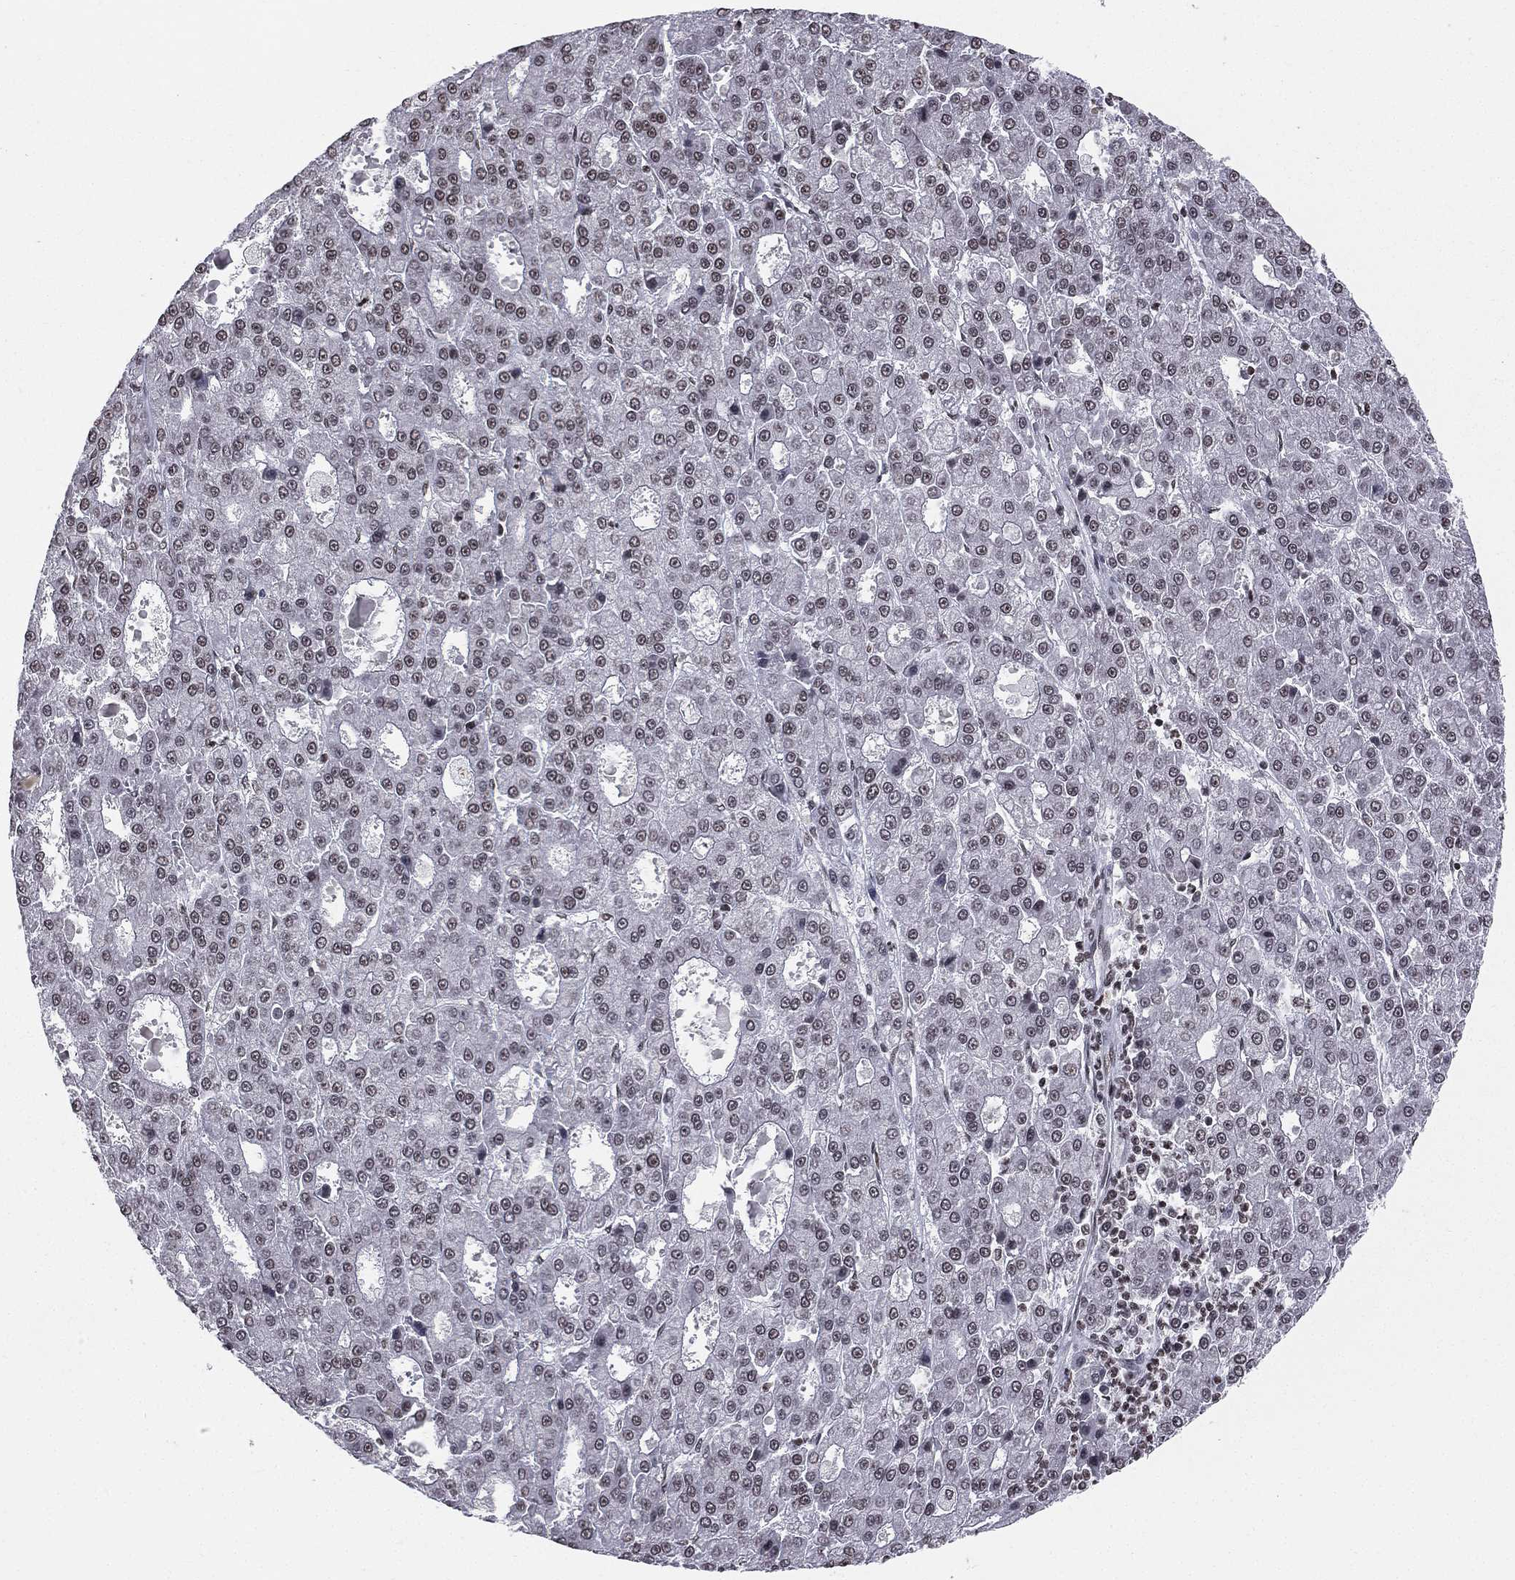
{"staining": {"intensity": "weak", "quantity": "25%-75%", "location": "nuclear"}, "tissue": "liver cancer", "cell_type": "Tumor cells", "image_type": "cancer", "snomed": [{"axis": "morphology", "description": "Carcinoma, Hepatocellular, NOS"}, {"axis": "topography", "description": "Liver"}], "caption": "There is low levels of weak nuclear positivity in tumor cells of liver cancer, as demonstrated by immunohistochemical staining (brown color).", "gene": "RFX7", "patient": {"sex": "male", "age": 70}}